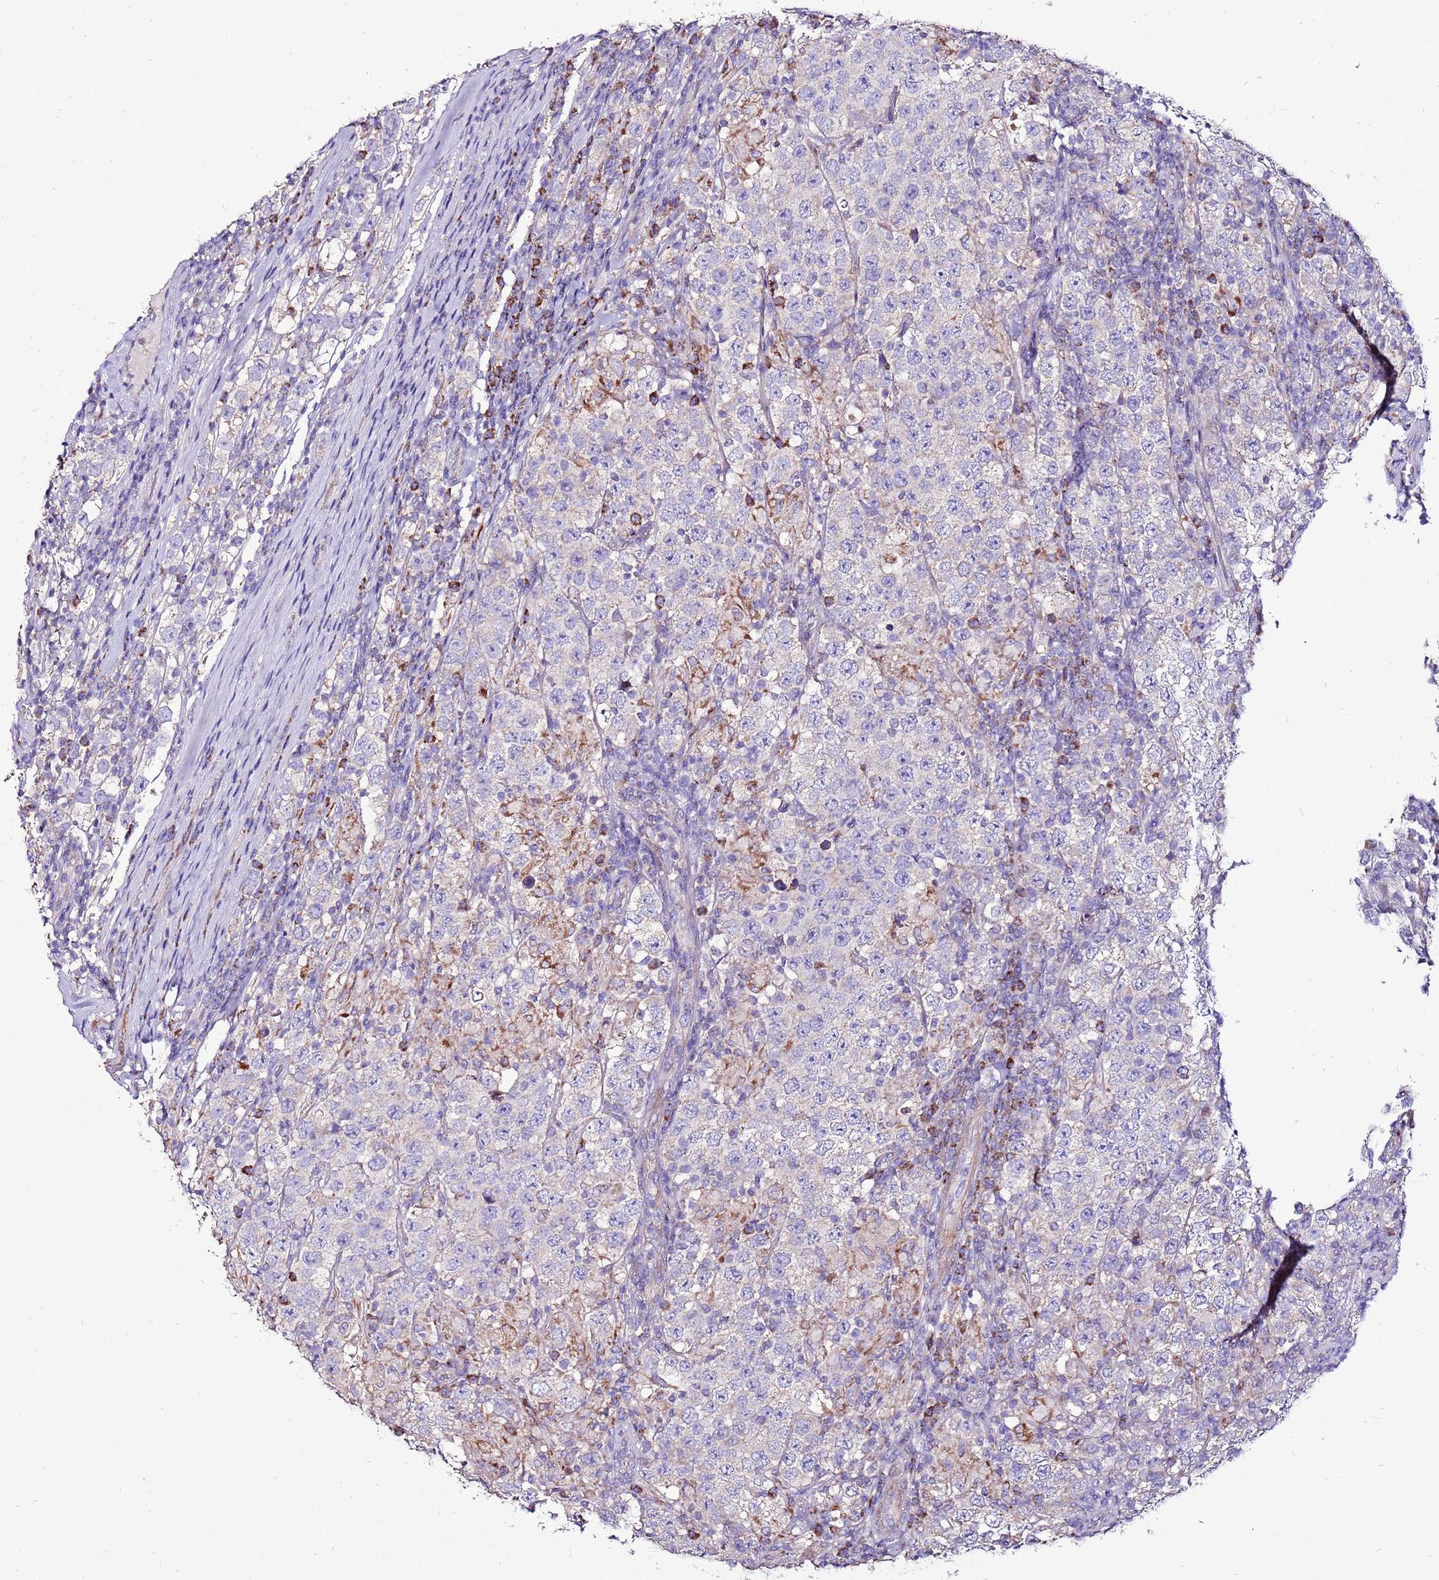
{"staining": {"intensity": "moderate", "quantity": "<25%", "location": "cytoplasmic/membranous"}, "tissue": "testis cancer", "cell_type": "Tumor cells", "image_type": "cancer", "snomed": [{"axis": "morphology", "description": "Normal tissue, NOS"}, {"axis": "morphology", "description": "Urothelial carcinoma, High grade"}, {"axis": "morphology", "description": "Seminoma, NOS"}, {"axis": "morphology", "description": "Carcinoma, Embryonal, NOS"}, {"axis": "topography", "description": "Urinary bladder"}, {"axis": "topography", "description": "Testis"}], "caption": "High-magnification brightfield microscopy of testis high-grade urothelial carcinoma stained with DAB (3,3'-diaminobenzidine) (brown) and counterstained with hematoxylin (blue). tumor cells exhibit moderate cytoplasmic/membranous positivity is appreciated in approximately<25% of cells. The staining was performed using DAB (3,3'-diaminobenzidine), with brown indicating positive protein expression. Nuclei are stained blue with hematoxylin.", "gene": "TMEM106C", "patient": {"sex": "male", "age": 41}}